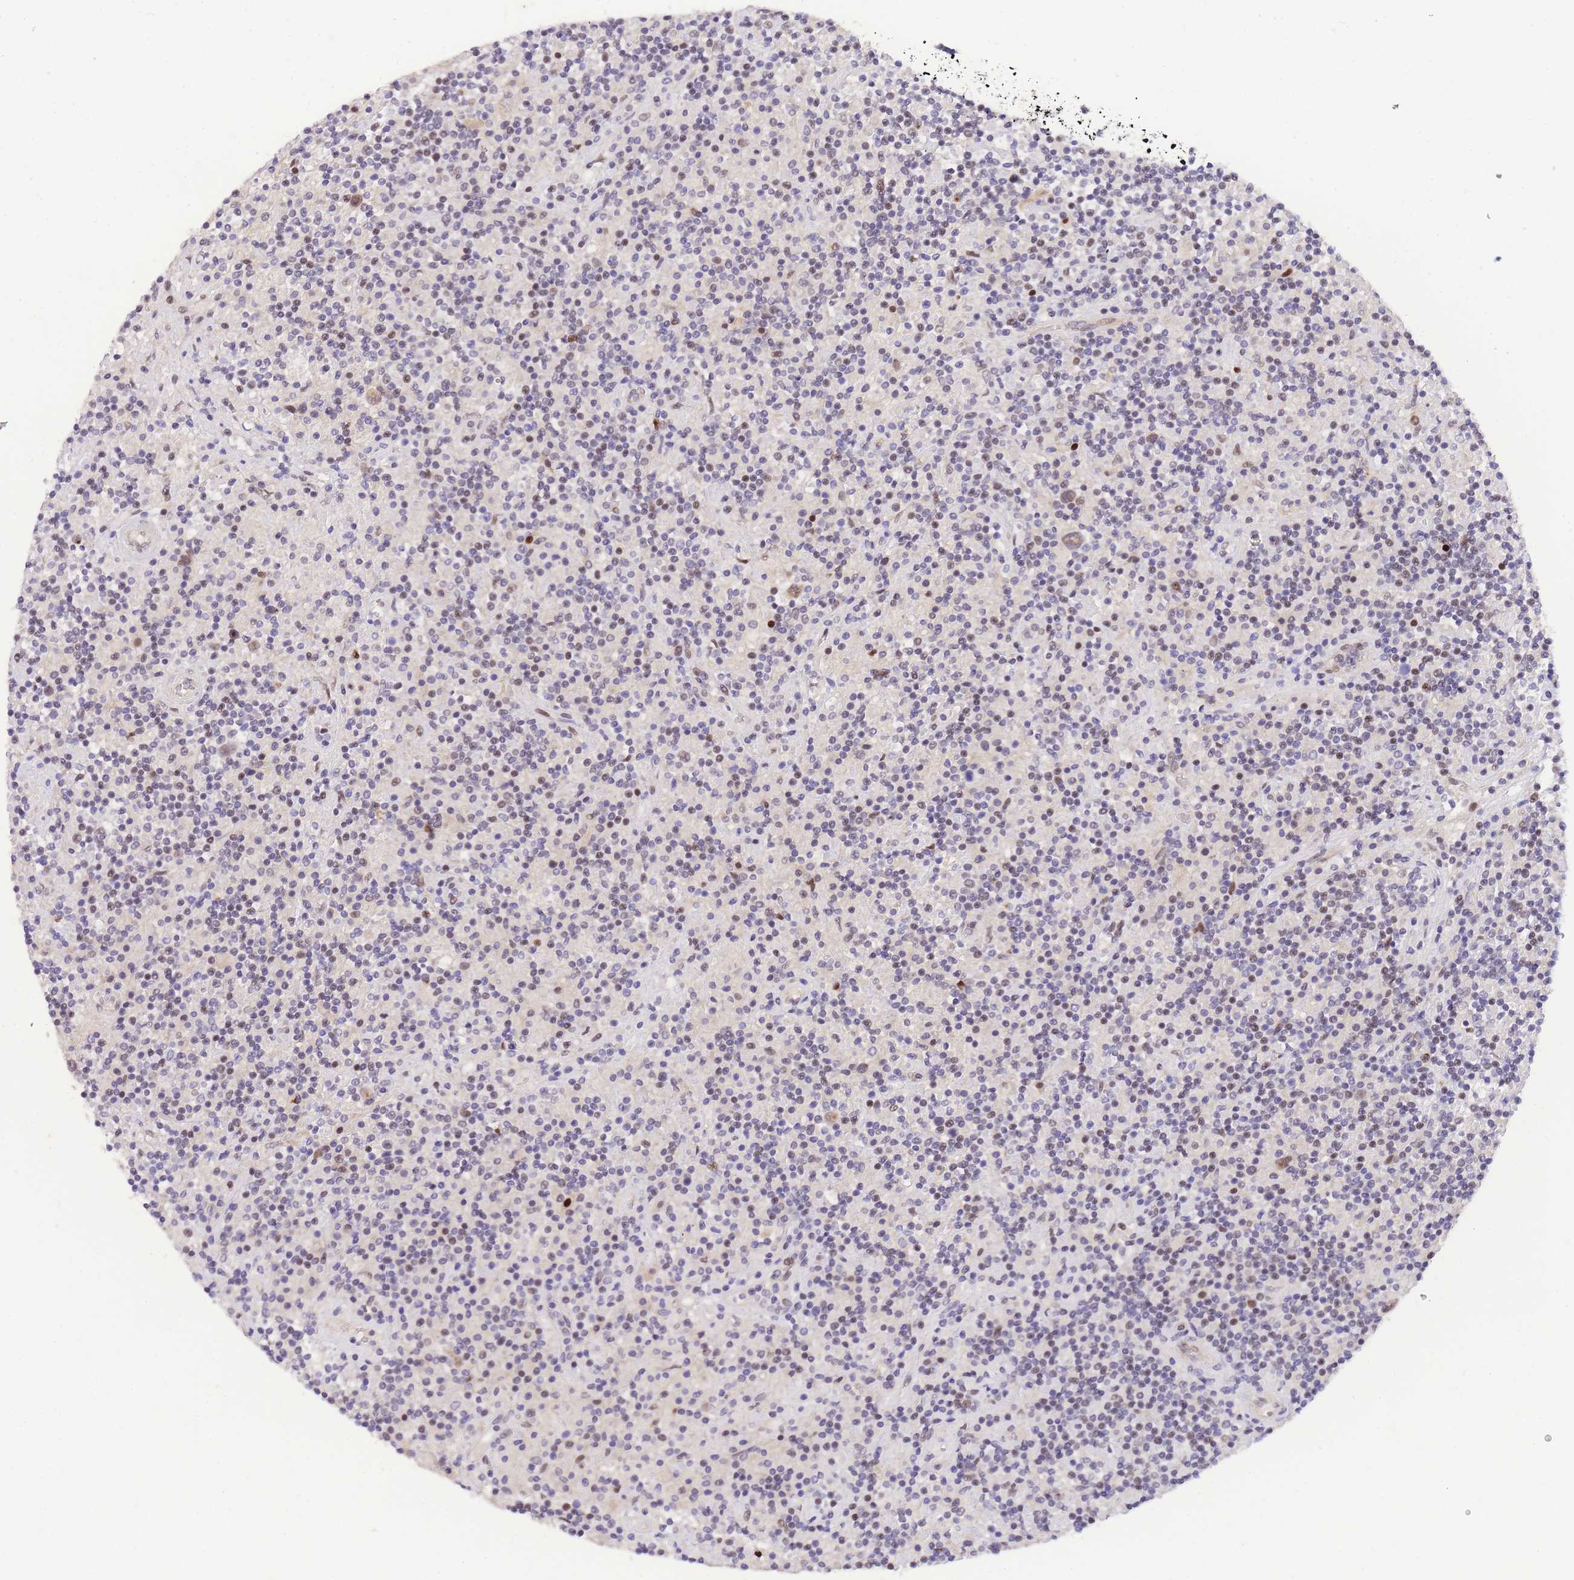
{"staining": {"intensity": "weak", "quantity": ">75%", "location": "nuclear"}, "tissue": "lymphoma", "cell_type": "Tumor cells", "image_type": "cancer", "snomed": [{"axis": "morphology", "description": "Hodgkin's disease, NOS"}, {"axis": "topography", "description": "Lymph node"}], "caption": "High-power microscopy captured an immunohistochemistry (IHC) image of lymphoma, revealing weak nuclear expression in approximately >75% of tumor cells.", "gene": "SLC35F2", "patient": {"sex": "male", "age": 70}}